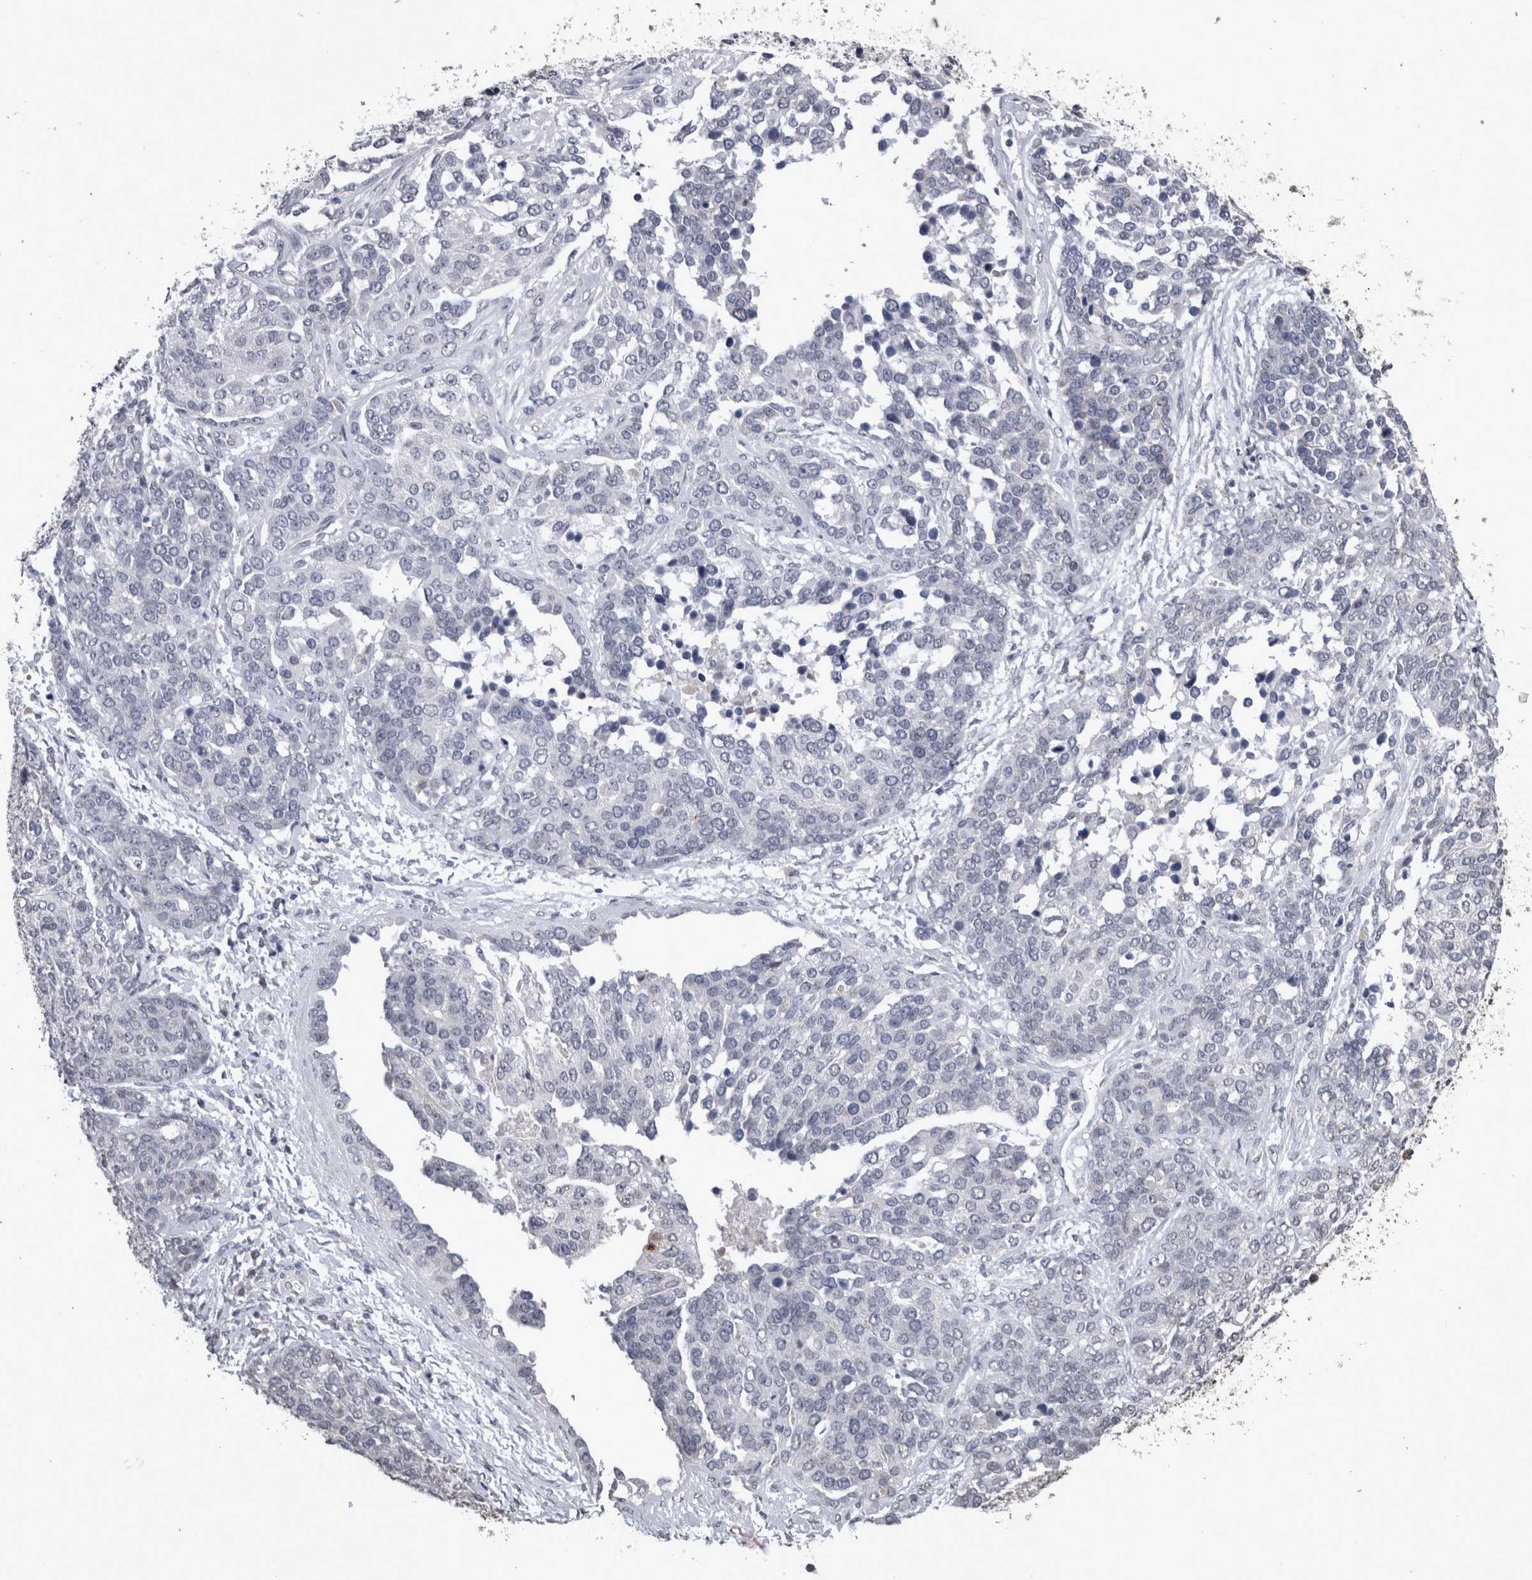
{"staining": {"intensity": "negative", "quantity": "none", "location": "none"}, "tissue": "ovarian cancer", "cell_type": "Tumor cells", "image_type": "cancer", "snomed": [{"axis": "morphology", "description": "Cystadenocarcinoma, serous, NOS"}, {"axis": "topography", "description": "Ovary"}], "caption": "An immunohistochemistry (IHC) micrograph of ovarian cancer is shown. There is no staining in tumor cells of ovarian cancer. (DAB (3,3'-diaminobenzidine) immunohistochemistry (IHC) with hematoxylin counter stain).", "gene": "PAX5", "patient": {"sex": "female", "age": 44}}